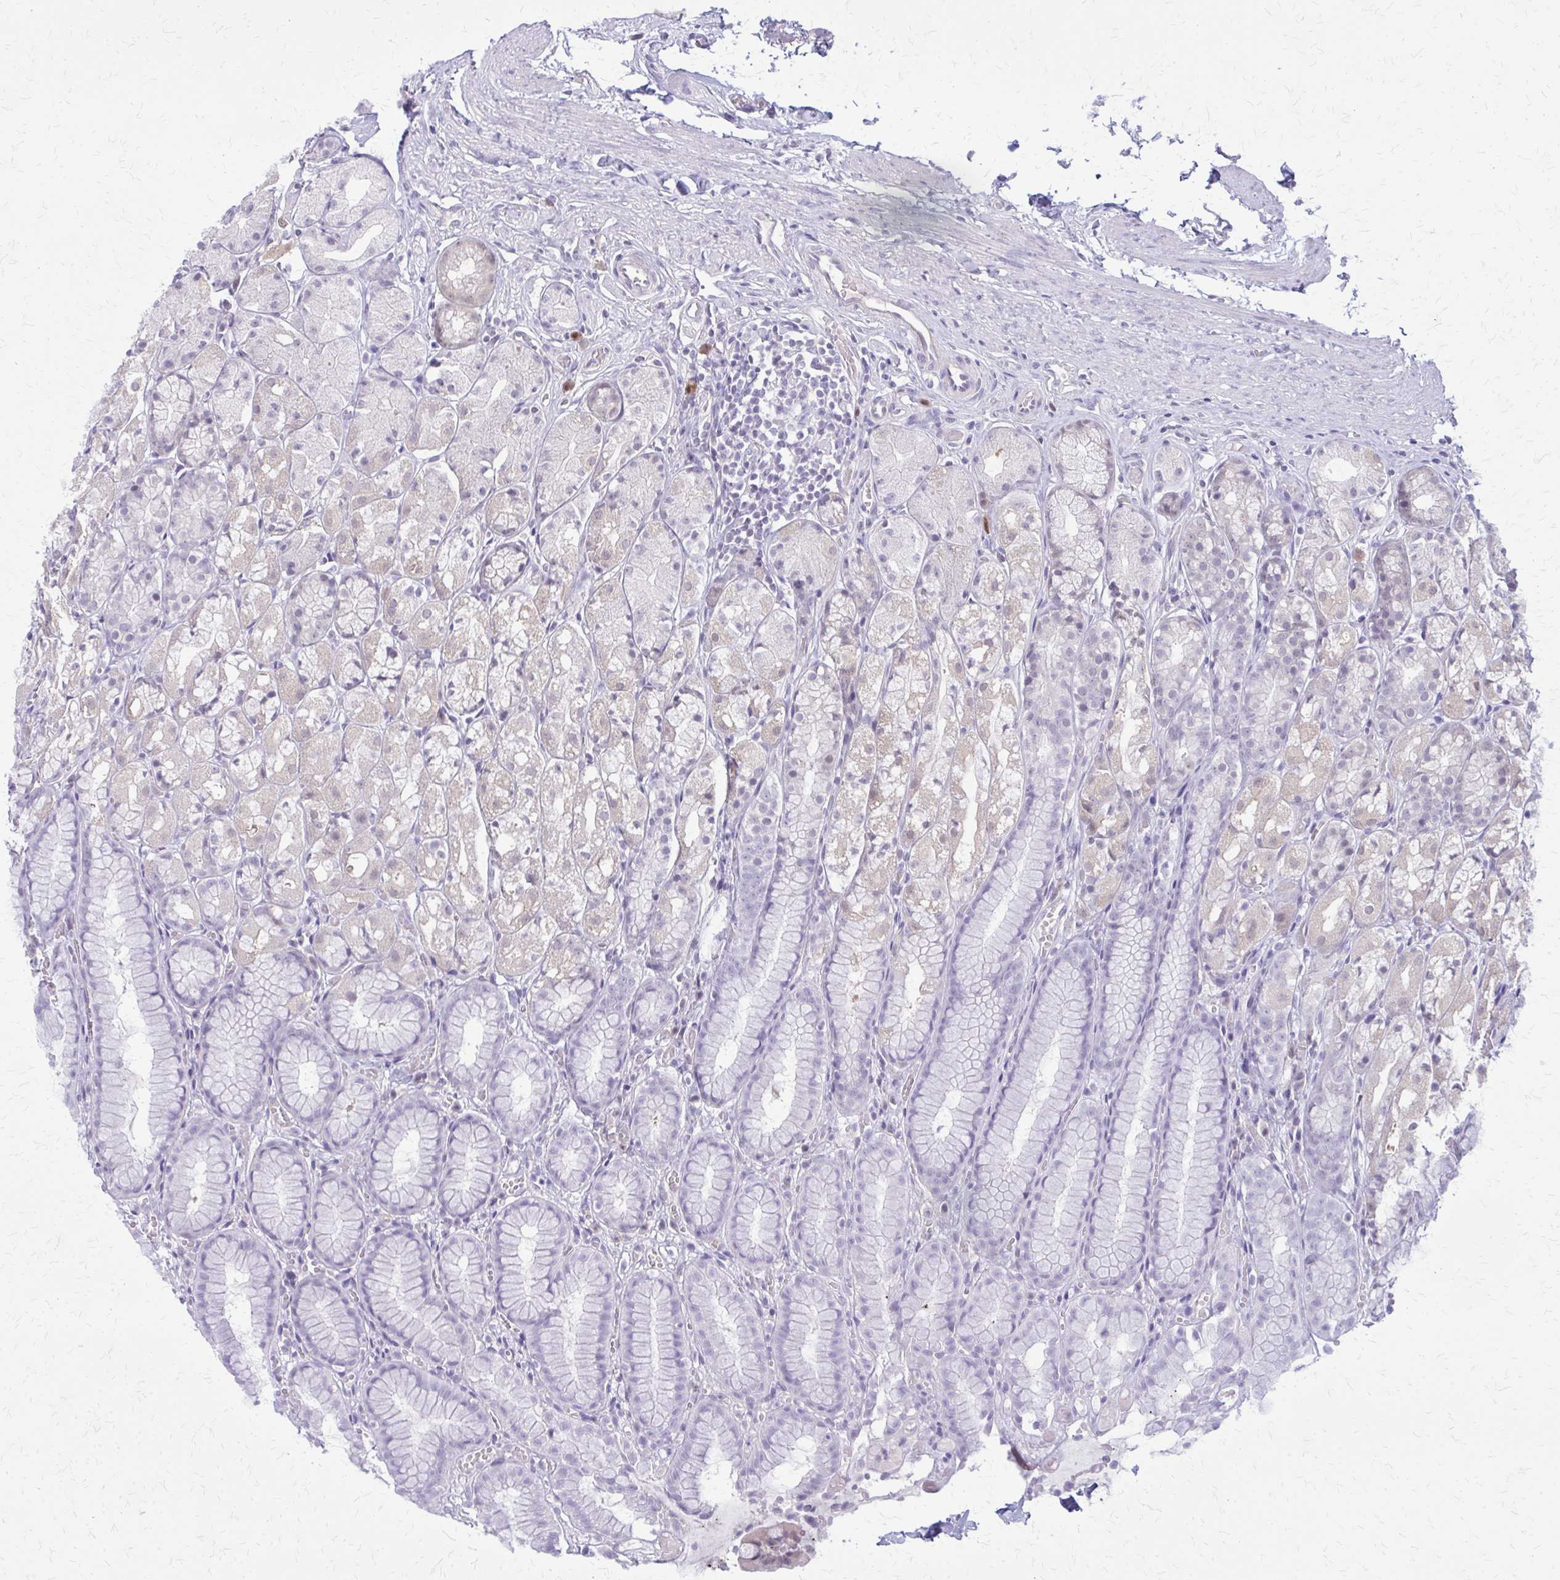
{"staining": {"intensity": "negative", "quantity": "none", "location": "none"}, "tissue": "stomach", "cell_type": "Glandular cells", "image_type": "normal", "snomed": [{"axis": "morphology", "description": "Normal tissue, NOS"}, {"axis": "topography", "description": "Stomach"}], "caption": "This image is of benign stomach stained with IHC to label a protein in brown with the nuclei are counter-stained blue. There is no expression in glandular cells.", "gene": "GLRX", "patient": {"sex": "male", "age": 70}}